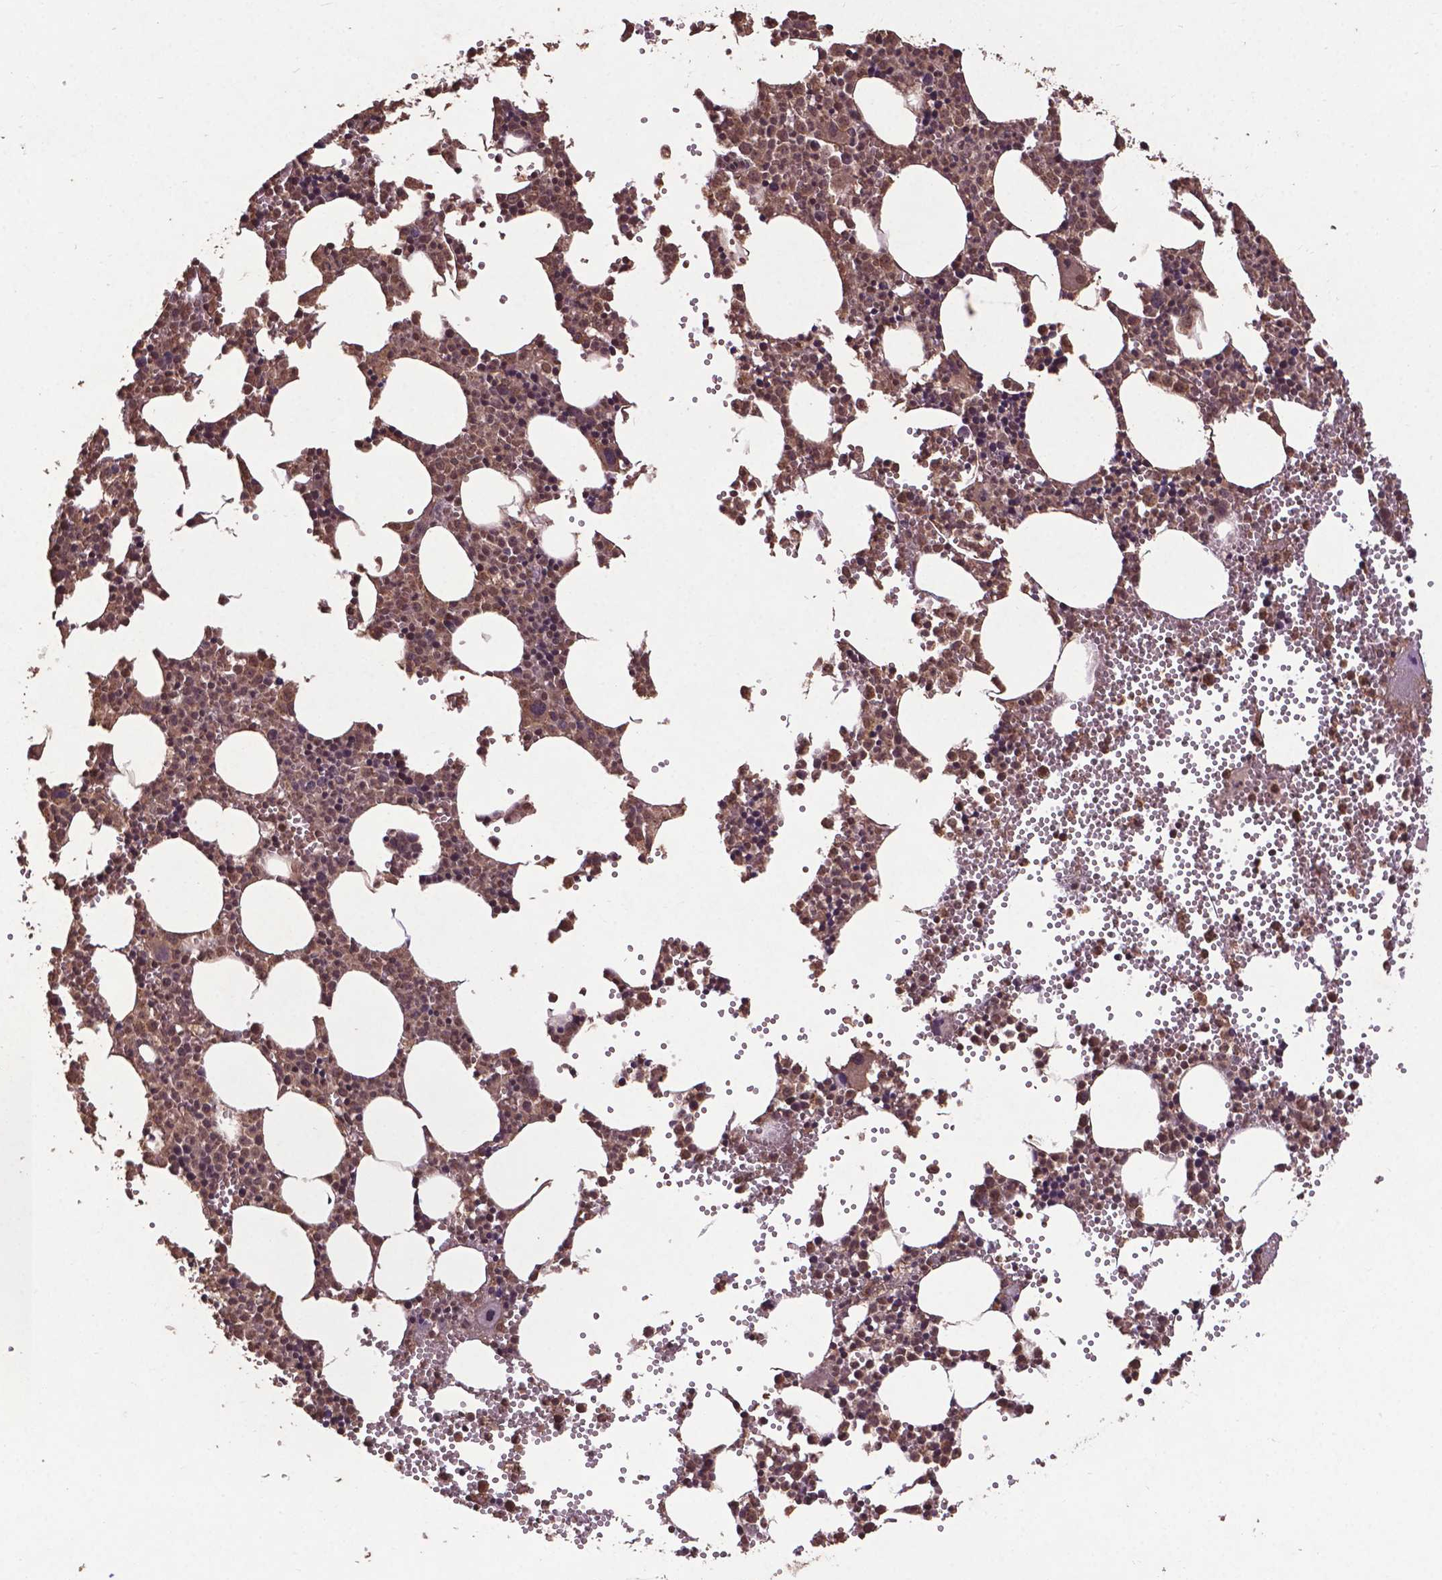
{"staining": {"intensity": "weak", "quantity": "25%-75%", "location": "cytoplasmic/membranous,nuclear"}, "tissue": "bone marrow", "cell_type": "Hematopoietic cells", "image_type": "normal", "snomed": [{"axis": "morphology", "description": "Normal tissue, NOS"}, {"axis": "topography", "description": "Bone marrow"}], "caption": "The micrograph shows staining of unremarkable bone marrow, revealing weak cytoplasmic/membranous,nuclear protein positivity (brown color) within hematopoietic cells. The protein of interest is stained brown, and the nuclei are stained in blue (DAB (3,3'-diaminobenzidine) IHC with brightfield microscopy, high magnification).", "gene": "DCAF1", "patient": {"sex": "male", "age": 89}}